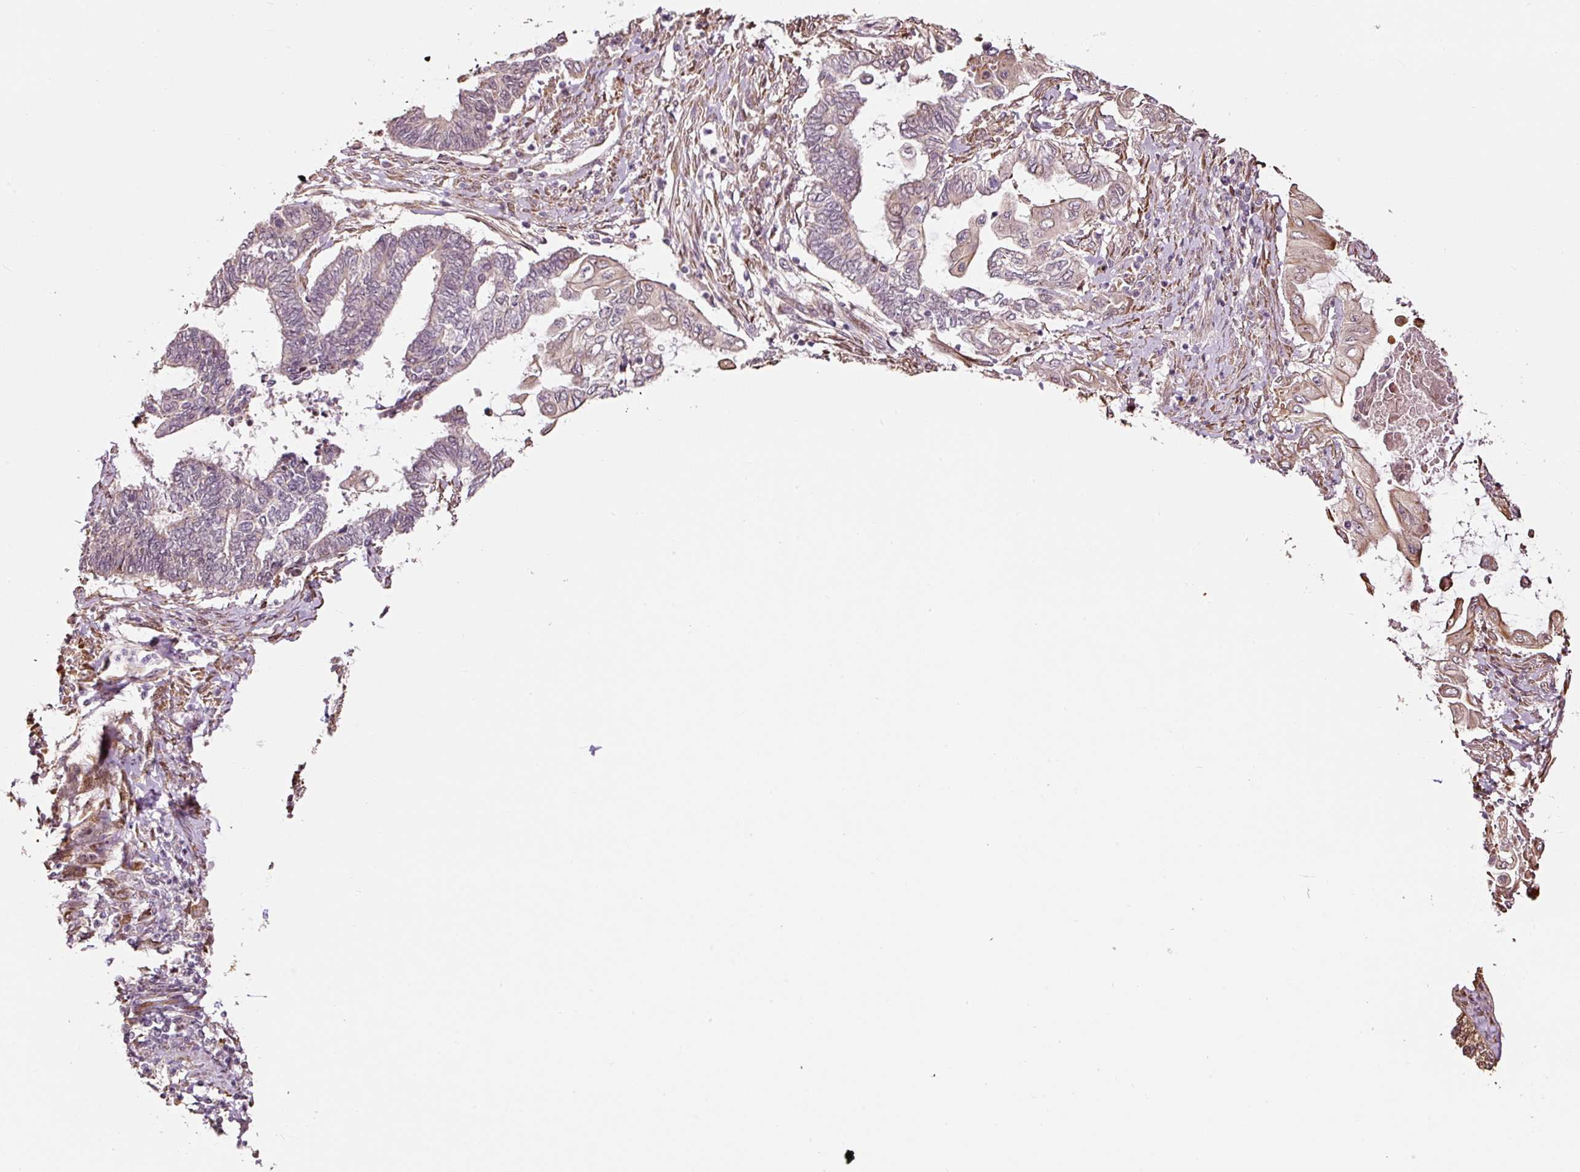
{"staining": {"intensity": "weak", "quantity": "<25%", "location": "cytoplasmic/membranous"}, "tissue": "cervical cancer", "cell_type": "Tumor cells", "image_type": "cancer", "snomed": [{"axis": "morphology", "description": "Squamous cell carcinoma, NOS"}, {"axis": "topography", "description": "Cervix"}], "caption": "The photomicrograph displays no staining of tumor cells in cervical cancer (squamous cell carcinoma).", "gene": "ETF1", "patient": {"sex": "female", "age": 35}}